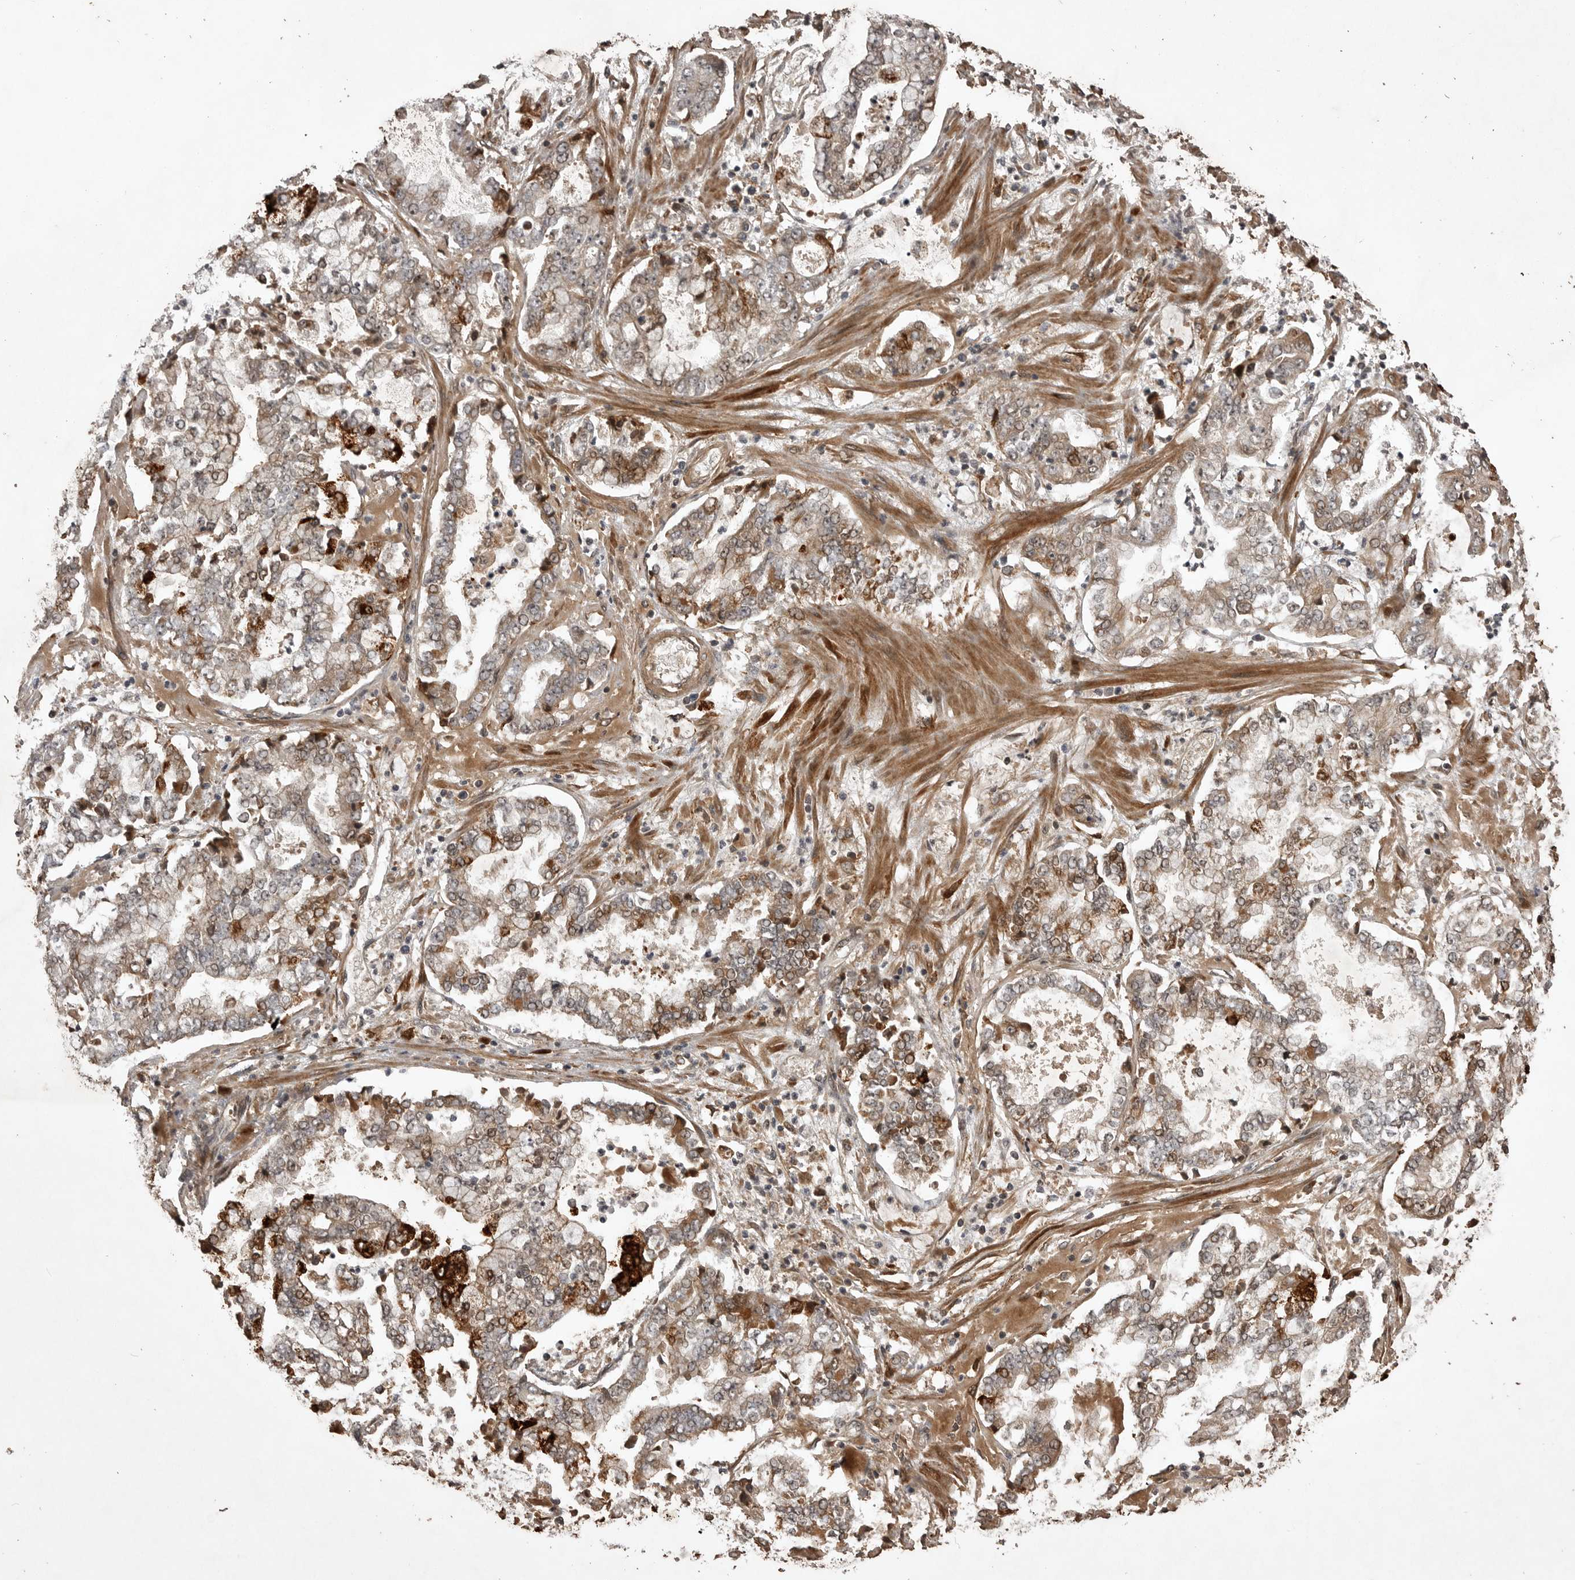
{"staining": {"intensity": "strong", "quantity": "<25%", "location": "cytoplasmic/membranous"}, "tissue": "stomach cancer", "cell_type": "Tumor cells", "image_type": "cancer", "snomed": [{"axis": "morphology", "description": "Adenocarcinoma, NOS"}, {"axis": "topography", "description": "Stomach"}], "caption": "This is a photomicrograph of IHC staining of adenocarcinoma (stomach), which shows strong positivity in the cytoplasmic/membranous of tumor cells.", "gene": "AKAP7", "patient": {"sex": "male", "age": 76}}